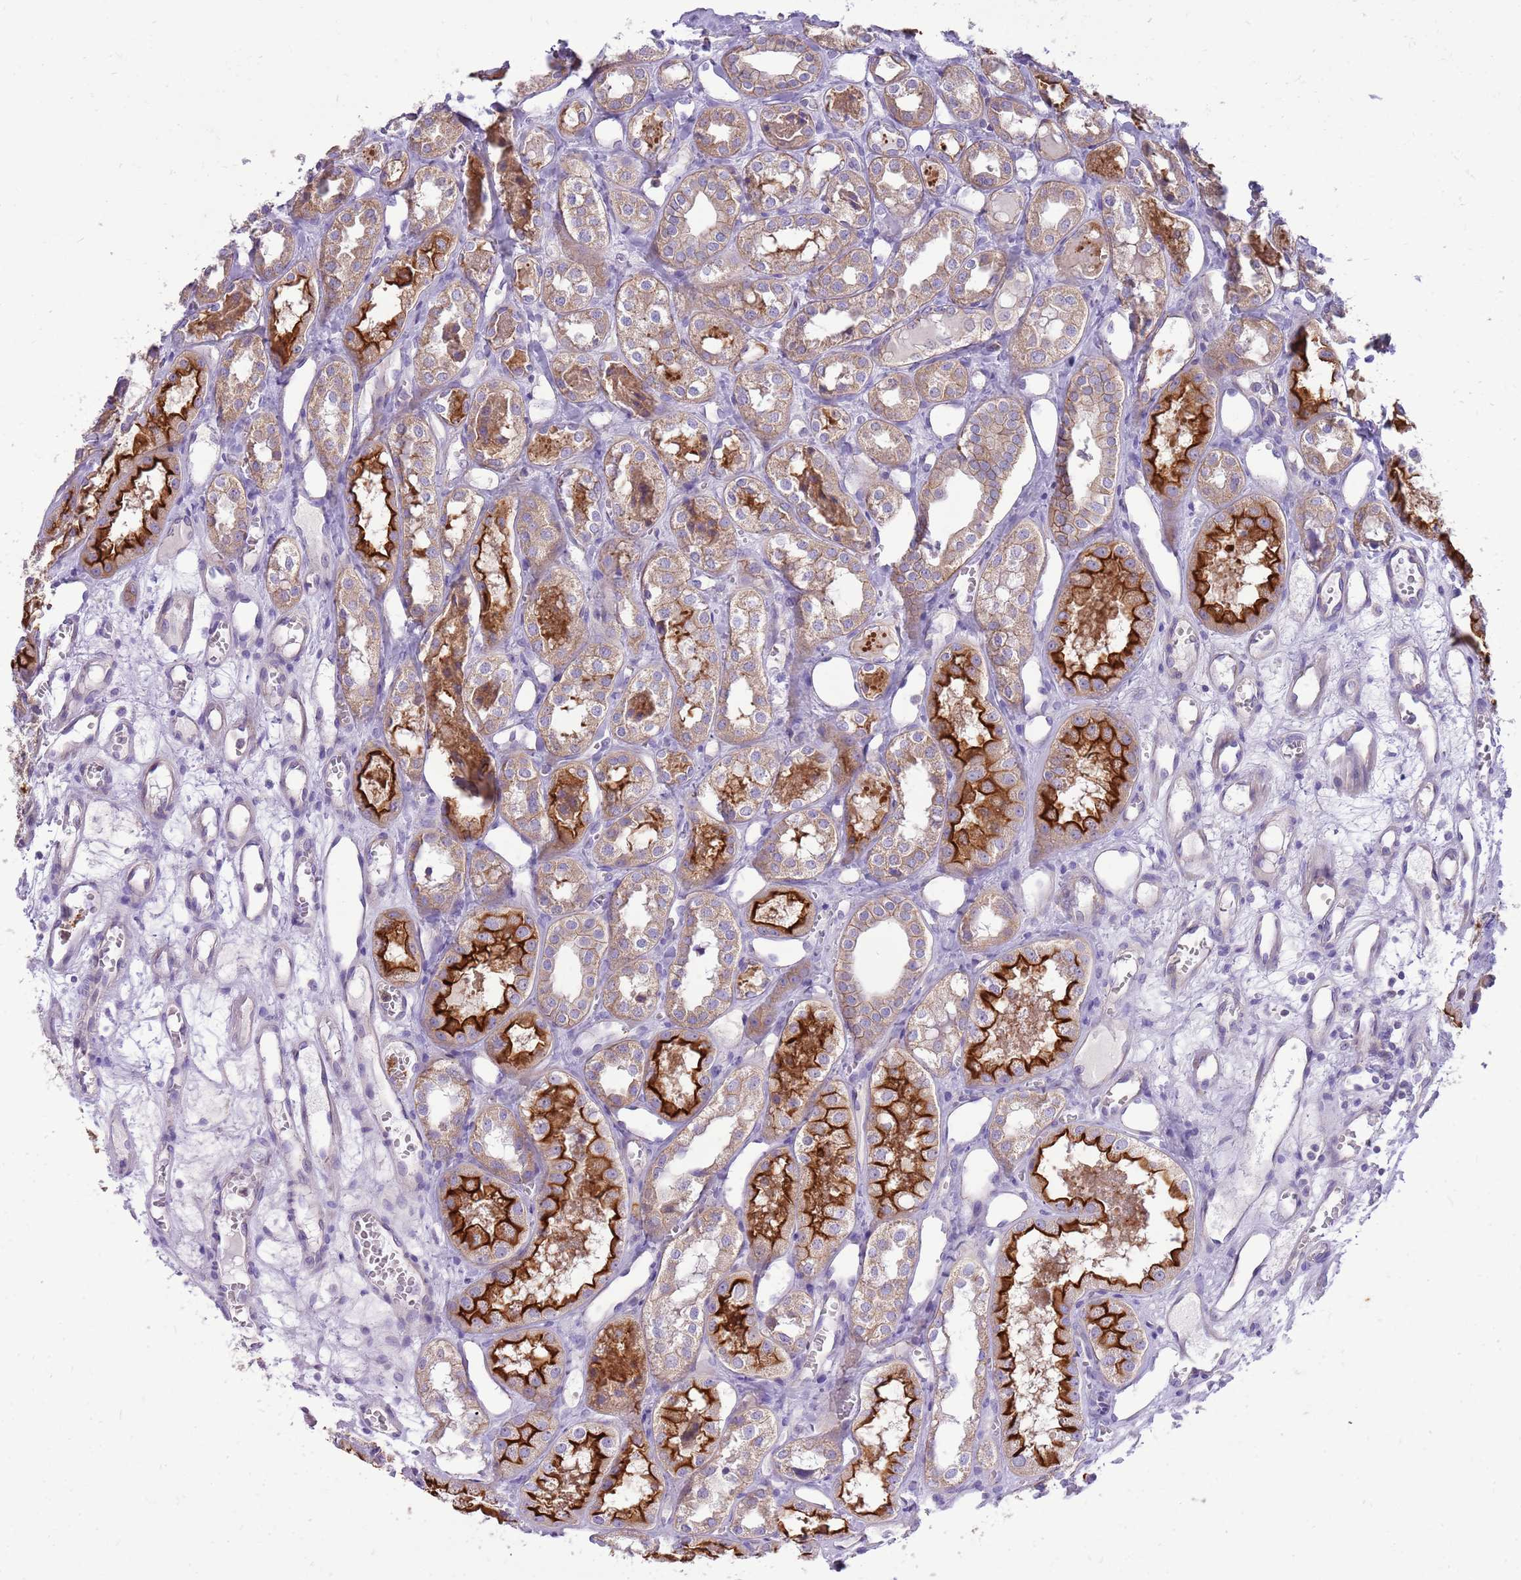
{"staining": {"intensity": "weak", "quantity": "25%-75%", "location": "cytoplasmic/membranous"}, "tissue": "kidney", "cell_type": "Cells in glomeruli", "image_type": "normal", "snomed": [{"axis": "morphology", "description": "Normal tissue, NOS"}, {"axis": "topography", "description": "Kidney"}], "caption": "Immunohistochemical staining of benign kidney shows low levels of weak cytoplasmic/membranous staining in approximately 25%-75% of cells in glomeruli.", "gene": "WDR90", "patient": {"sex": "male", "age": 16}}